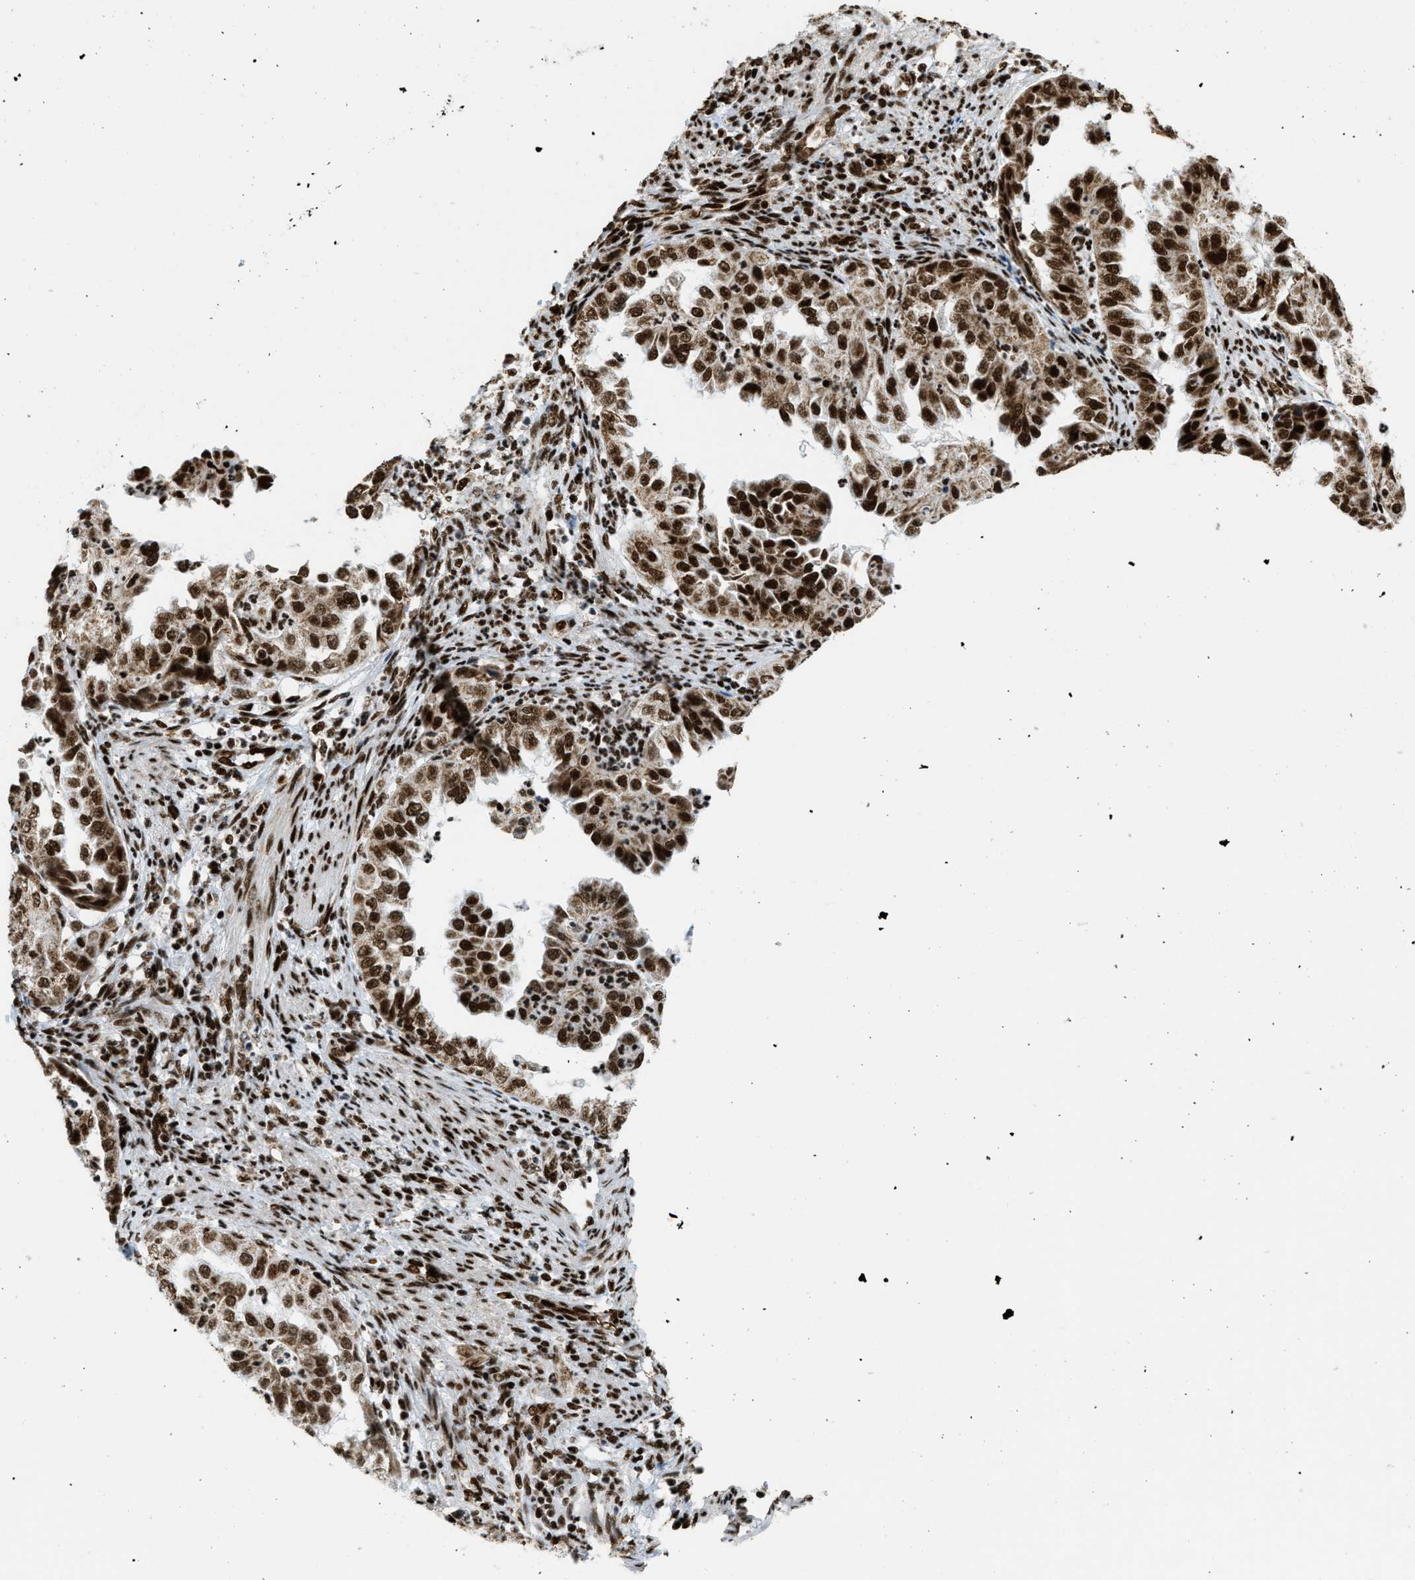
{"staining": {"intensity": "strong", "quantity": ">75%", "location": "nuclear"}, "tissue": "endometrial cancer", "cell_type": "Tumor cells", "image_type": "cancer", "snomed": [{"axis": "morphology", "description": "Adenocarcinoma, NOS"}, {"axis": "topography", "description": "Endometrium"}], "caption": "A high-resolution micrograph shows IHC staining of endometrial cancer, which displays strong nuclear expression in approximately >75% of tumor cells. Using DAB (3,3'-diaminobenzidine) (brown) and hematoxylin (blue) stains, captured at high magnification using brightfield microscopy.", "gene": "GABPB1", "patient": {"sex": "female", "age": 85}}